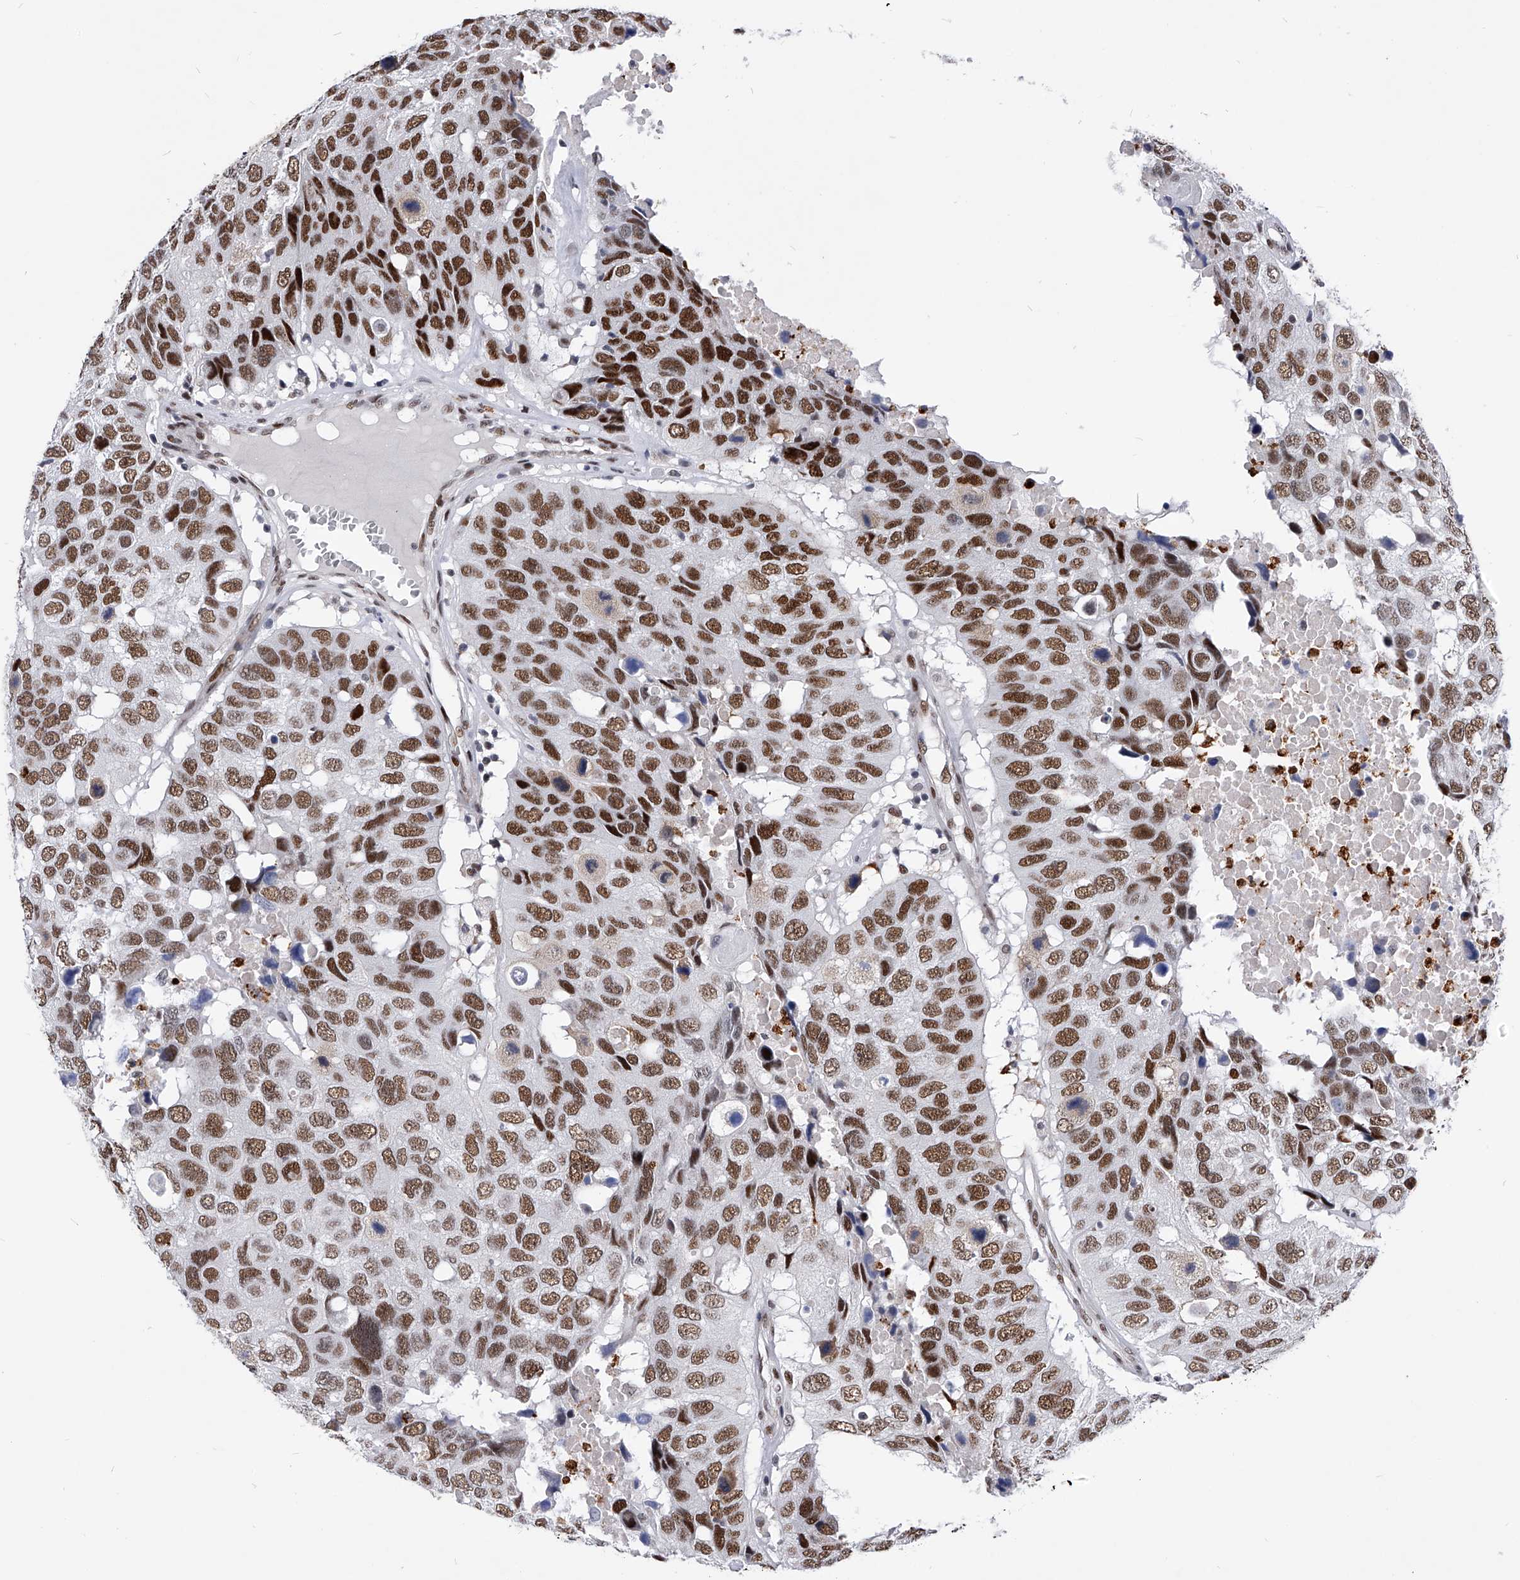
{"staining": {"intensity": "strong", "quantity": ">75%", "location": "nuclear"}, "tissue": "head and neck cancer", "cell_type": "Tumor cells", "image_type": "cancer", "snomed": [{"axis": "morphology", "description": "Squamous cell carcinoma, NOS"}, {"axis": "topography", "description": "Head-Neck"}], "caption": "Tumor cells exhibit strong nuclear expression in approximately >75% of cells in head and neck squamous cell carcinoma. (DAB (3,3'-diaminobenzidine) = brown stain, brightfield microscopy at high magnification).", "gene": "TESK2", "patient": {"sex": "male", "age": 66}}